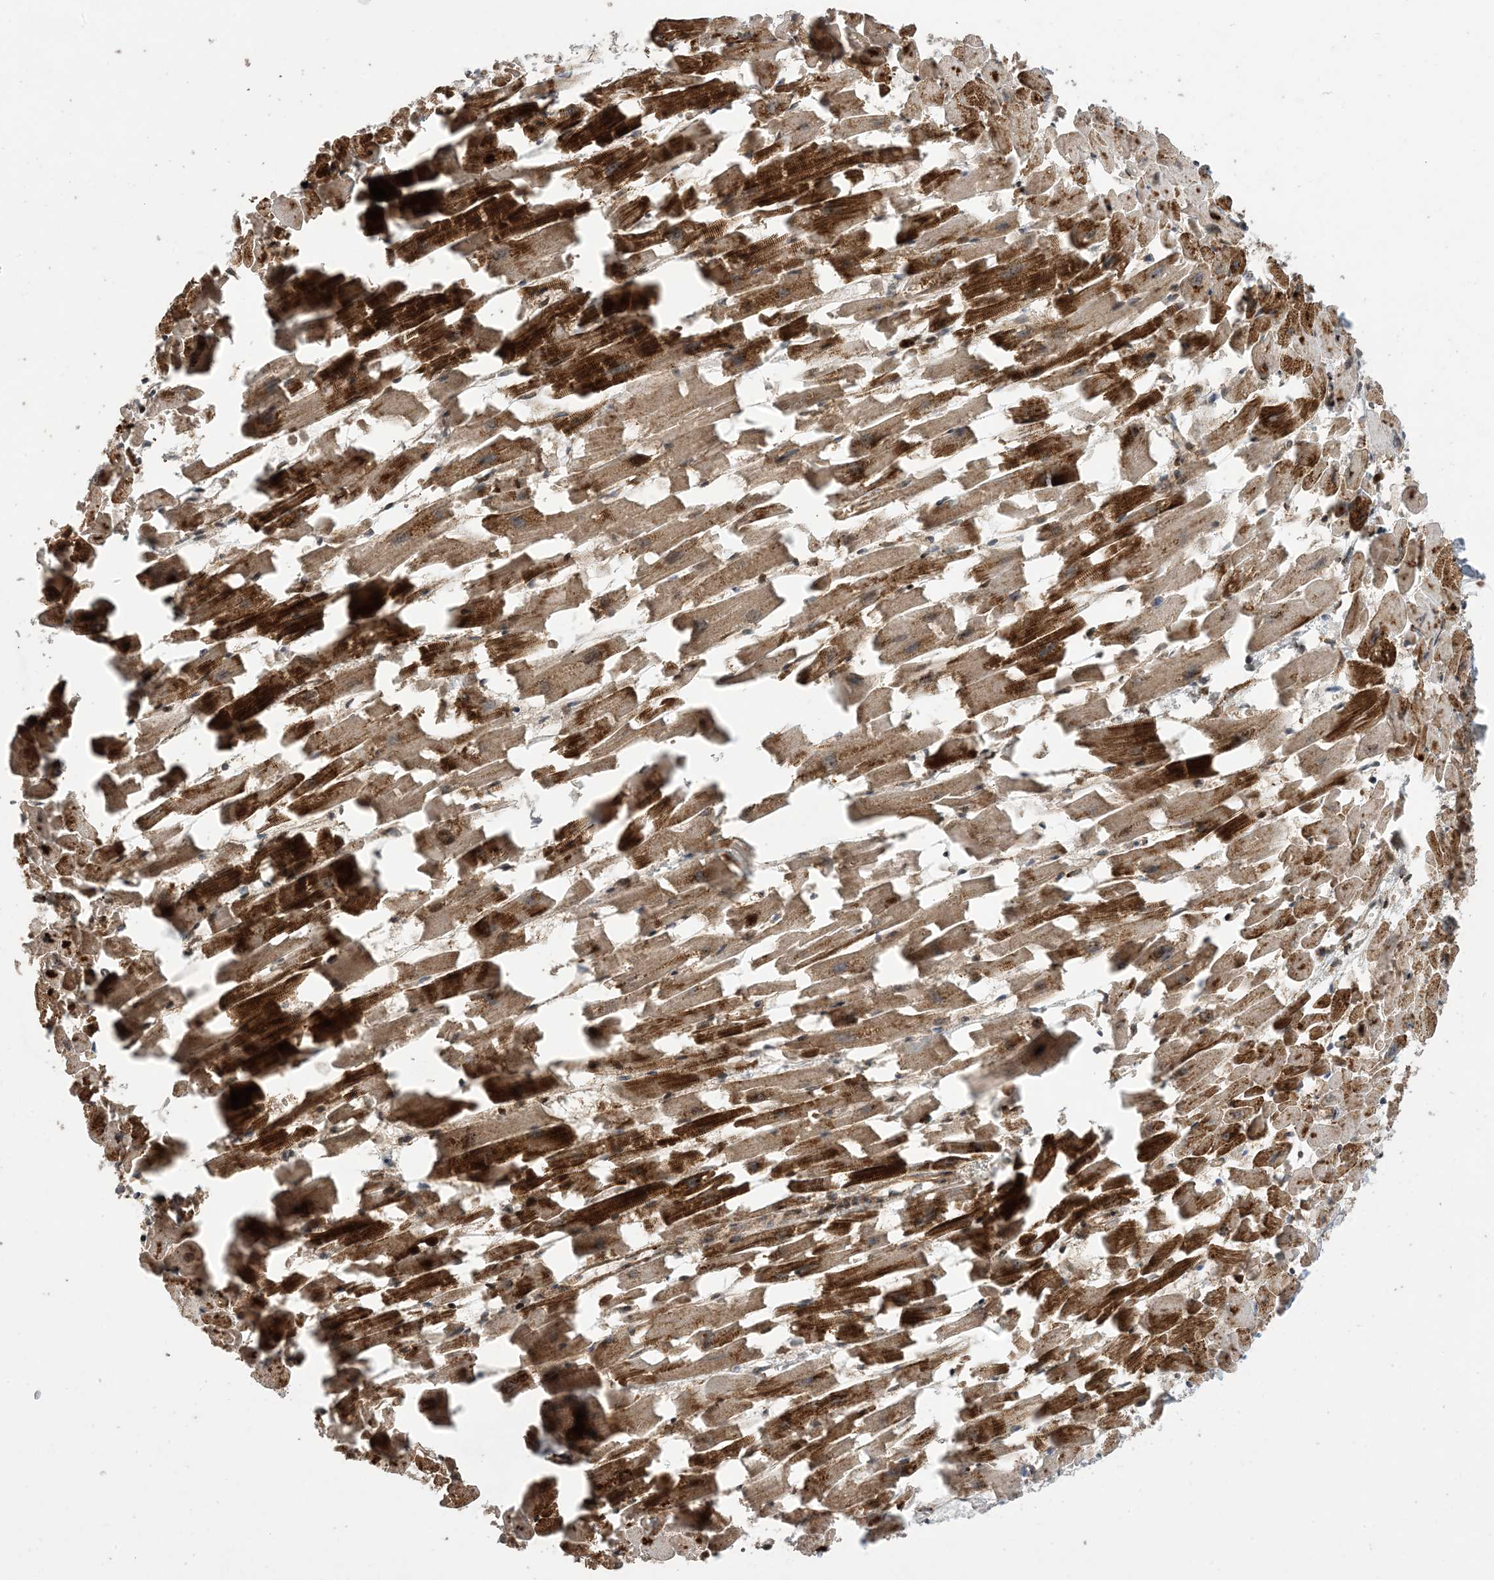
{"staining": {"intensity": "strong", "quantity": ">75%", "location": "cytoplasmic/membranous"}, "tissue": "heart muscle", "cell_type": "Cardiomyocytes", "image_type": "normal", "snomed": [{"axis": "morphology", "description": "Normal tissue, NOS"}, {"axis": "topography", "description": "Heart"}], "caption": "Immunohistochemical staining of benign heart muscle shows strong cytoplasmic/membranous protein positivity in about >75% of cardiomyocytes.", "gene": "ZNF511", "patient": {"sex": "female", "age": 64}}